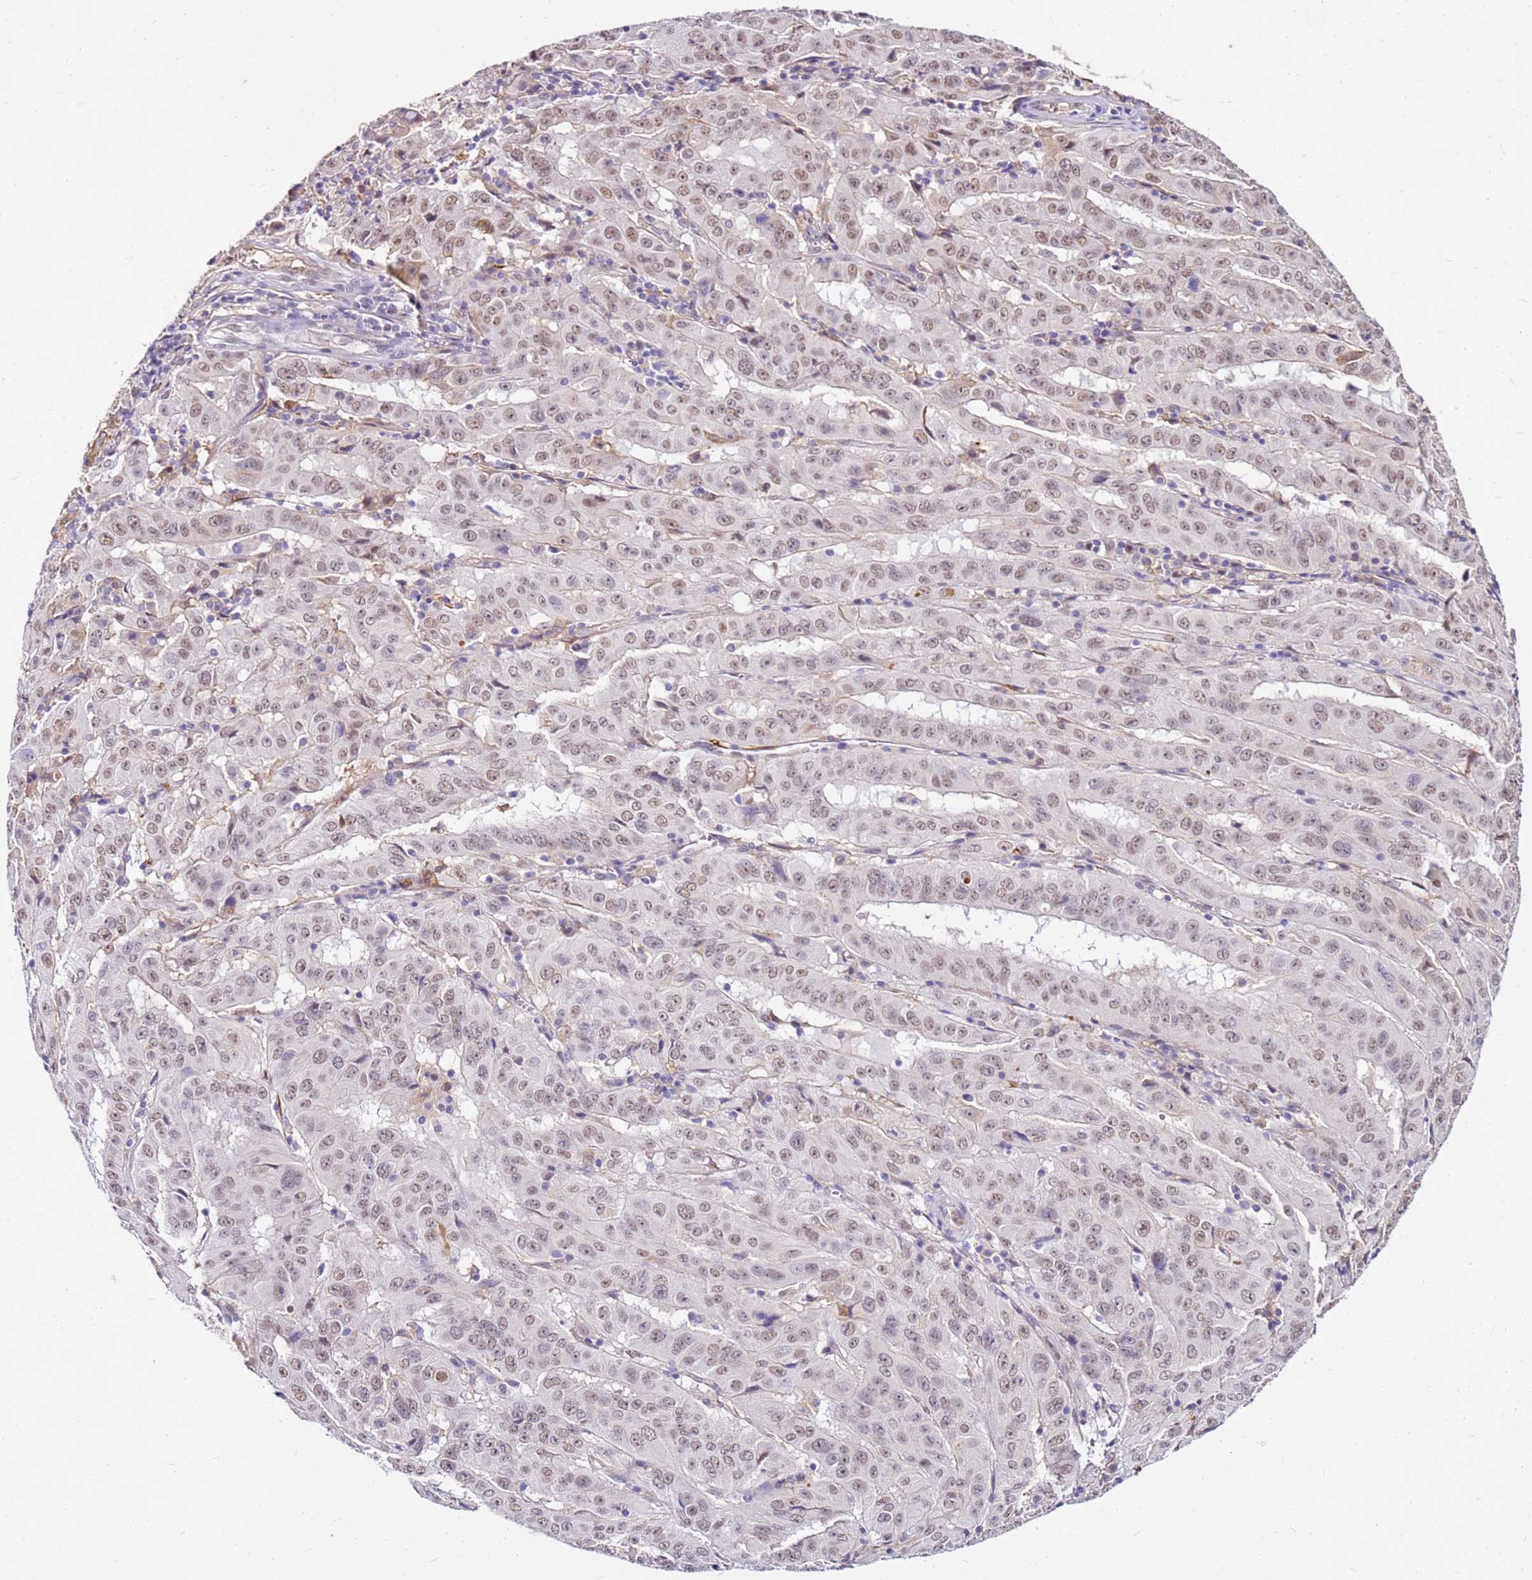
{"staining": {"intensity": "weak", "quantity": "25%-75%", "location": "nuclear"}, "tissue": "pancreatic cancer", "cell_type": "Tumor cells", "image_type": "cancer", "snomed": [{"axis": "morphology", "description": "Adenocarcinoma, NOS"}, {"axis": "topography", "description": "Pancreas"}], "caption": "Protein analysis of pancreatic cancer tissue reveals weak nuclear positivity in about 25%-75% of tumor cells.", "gene": "ALDH1A3", "patient": {"sex": "male", "age": 63}}